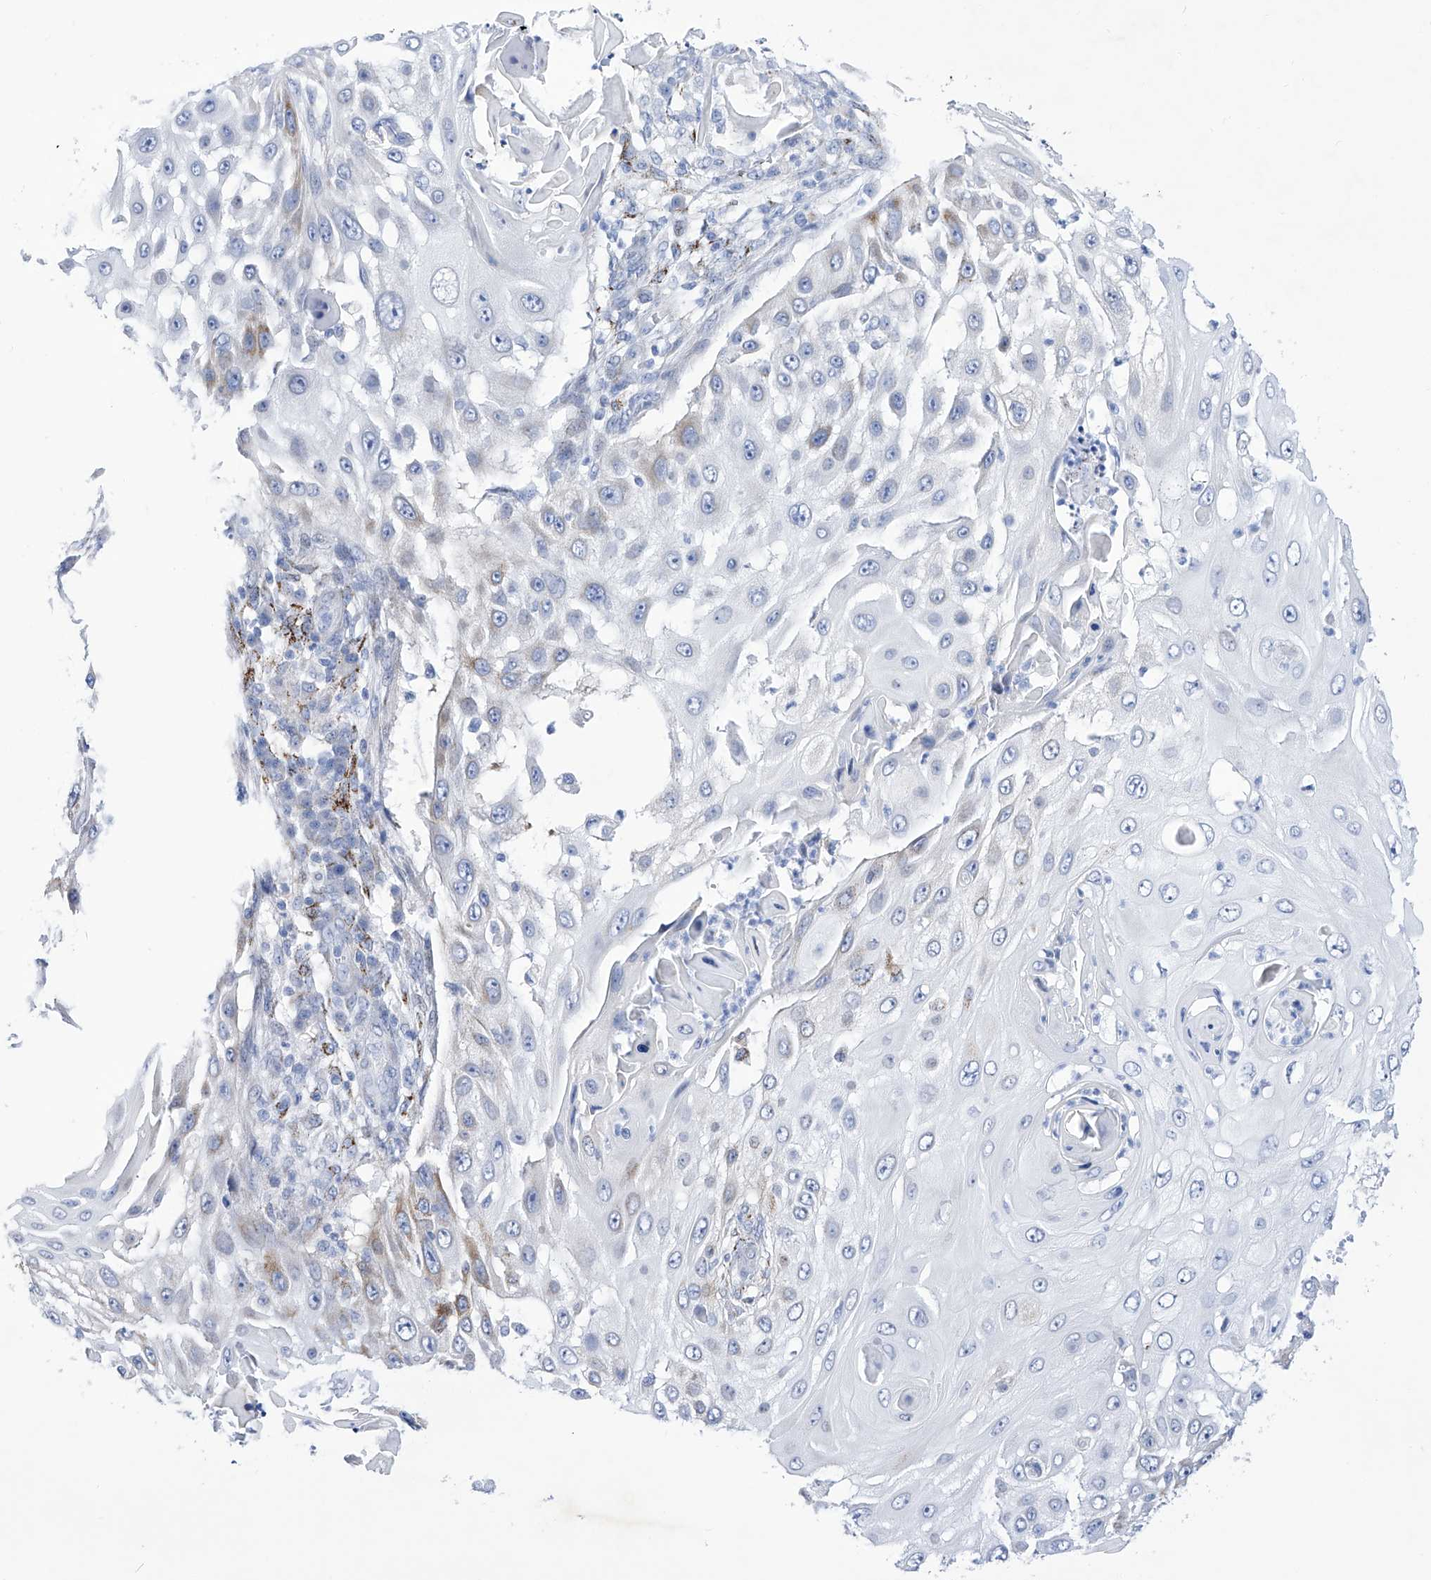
{"staining": {"intensity": "negative", "quantity": "none", "location": "none"}, "tissue": "skin cancer", "cell_type": "Tumor cells", "image_type": "cancer", "snomed": [{"axis": "morphology", "description": "Squamous cell carcinoma, NOS"}, {"axis": "topography", "description": "Skin"}], "caption": "Immunohistochemistry of skin cancer (squamous cell carcinoma) displays no expression in tumor cells.", "gene": "C1orf87", "patient": {"sex": "female", "age": 44}}